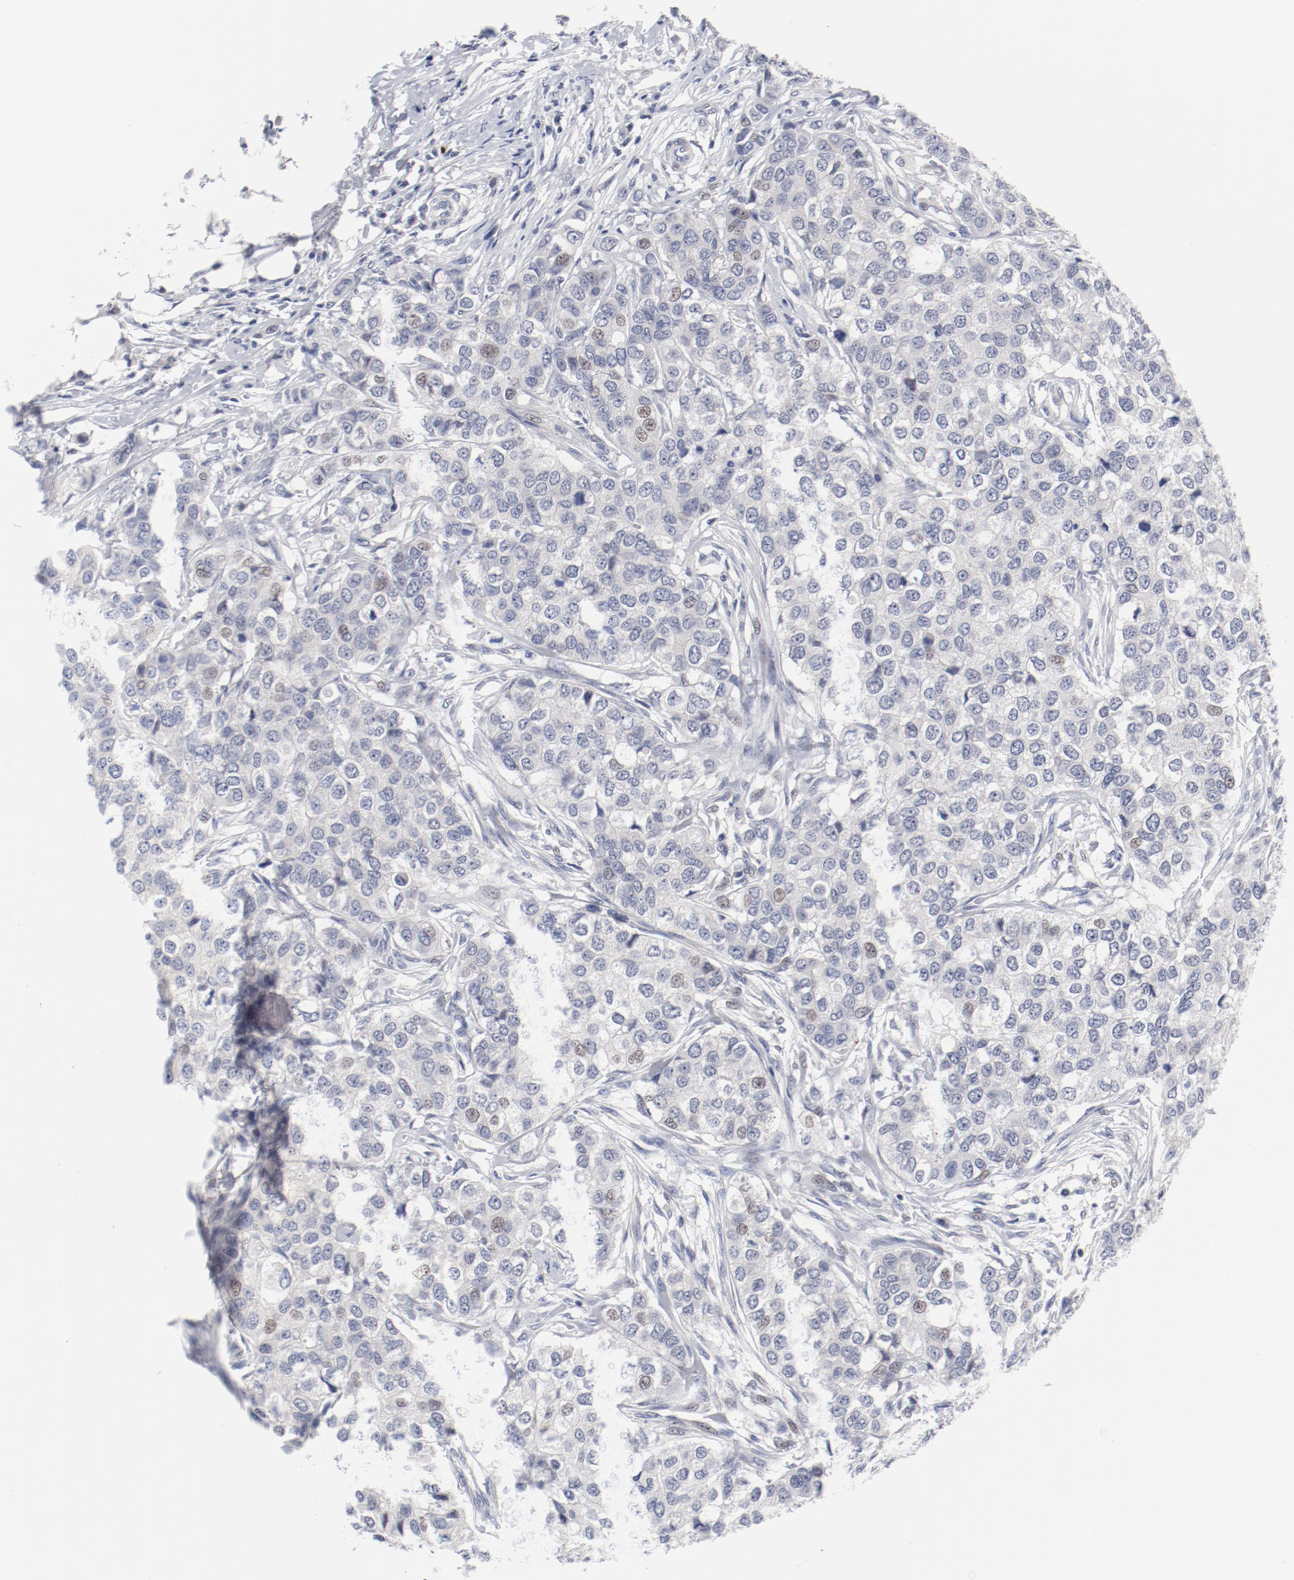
{"staining": {"intensity": "negative", "quantity": "none", "location": "none"}, "tissue": "breast cancer", "cell_type": "Tumor cells", "image_type": "cancer", "snomed": [{"axis": "morphology", "description": "Normal tissue, NOS"}, {"axis": "morphology", "description": "Duct carcinoma"}, {"axis": "topography", "description": "Breast"}], "caption": "IHC of breast cancer (infiltrating ductal carcinoma) shows no staining in tumor cells. Nuclei are stained in blue.", "gene": "KCNK13", "patient": {"sex": "female", "age": 49}}